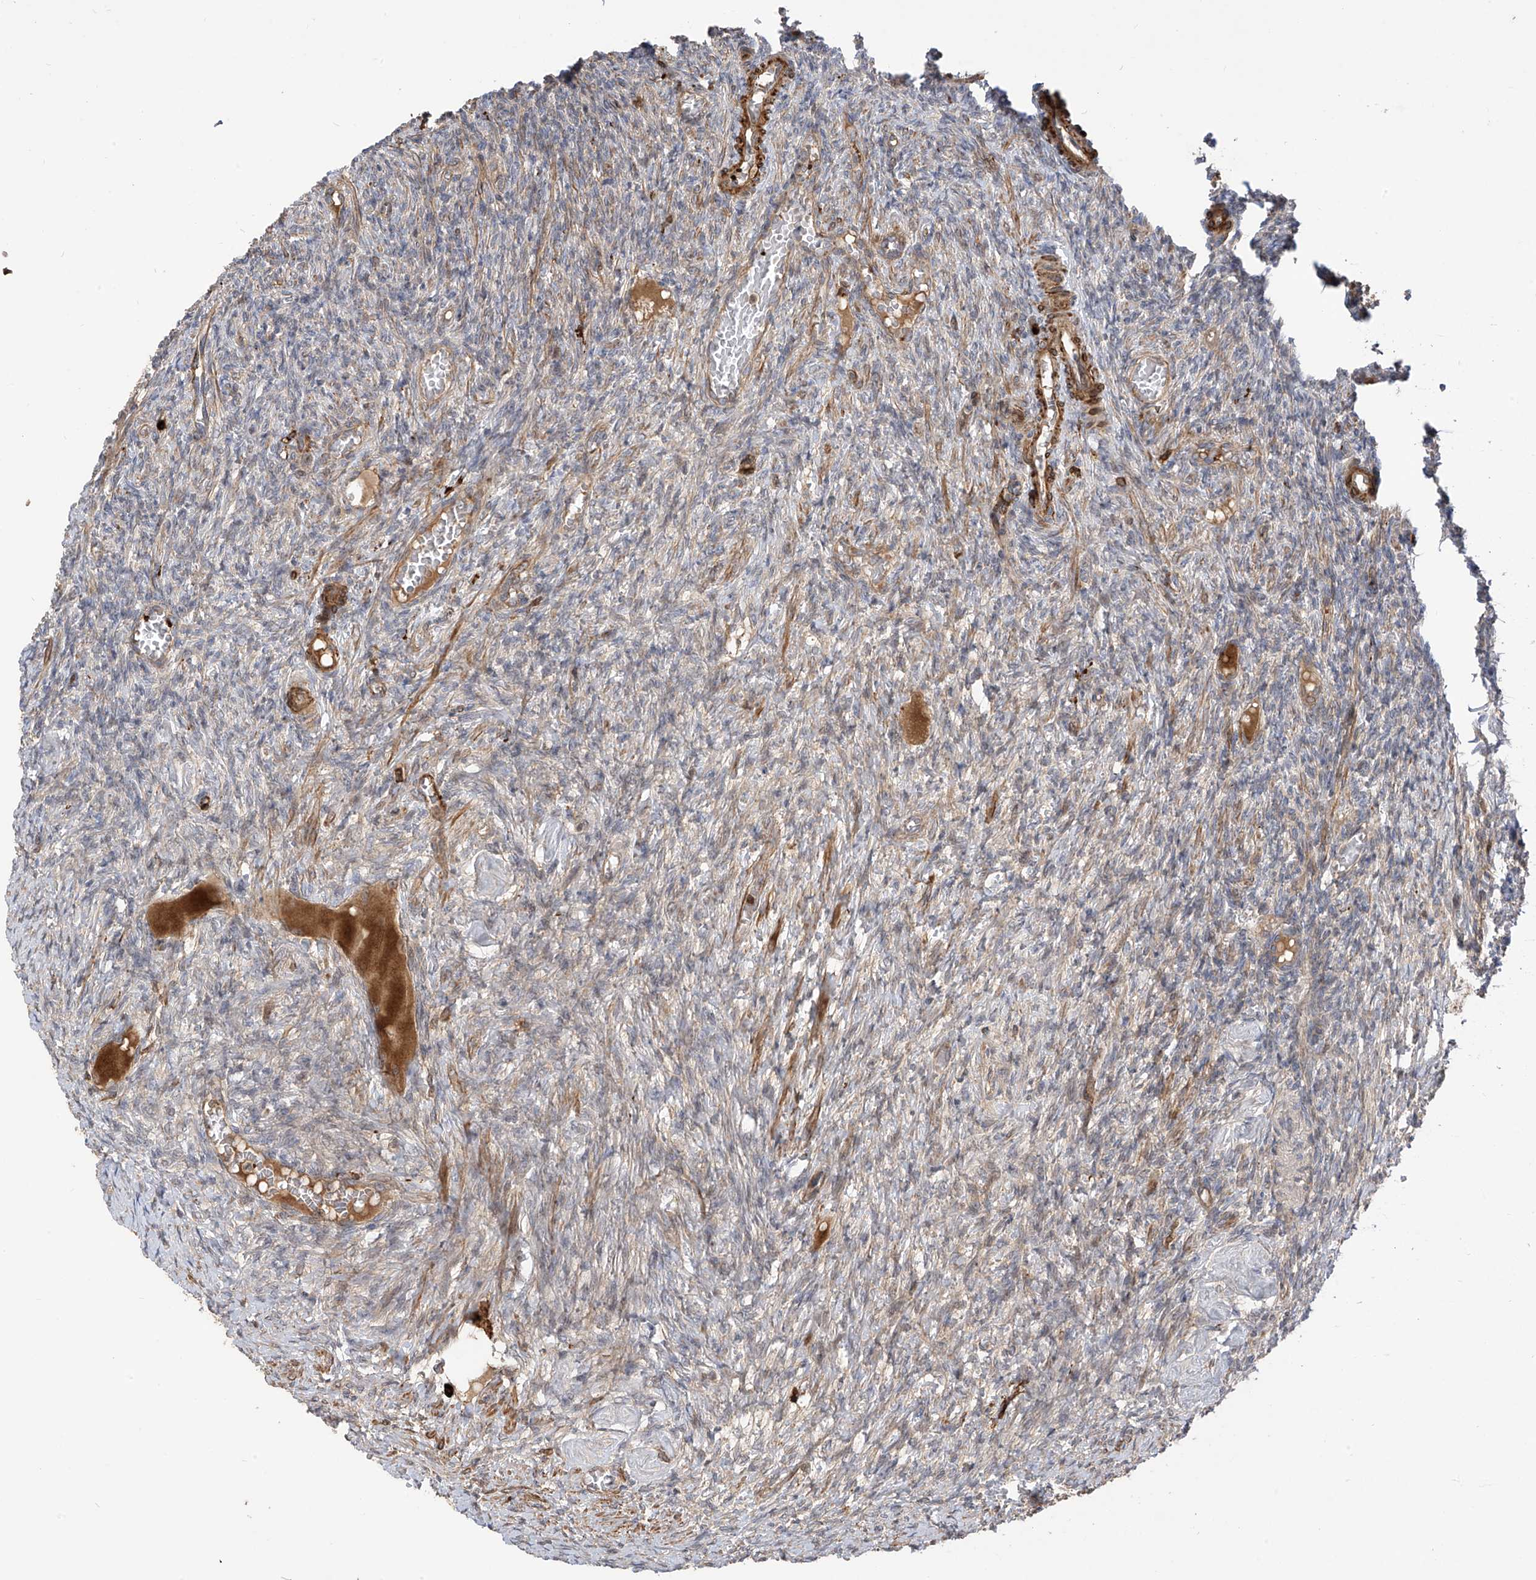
{"staining": {"intensity": "weak", "quantity": "<25%", "location": "cytoplasmic/membranous"}, "tissue": "ovary", "cell_type": "Ovarian stroma cells", "image_type": "normal", "snomed": [{"axis": "morphology", "description": "Normal tissue, NOS"}, {"axis": "topography", "description": "Ovary"}], "caption": "IHC image of normal ovary: ovary stained with DAB displays no significant protein staining in ovarian stroma cells.", "gene": "ATAD2B", "patient": {"sex": "female", "age": 27}}